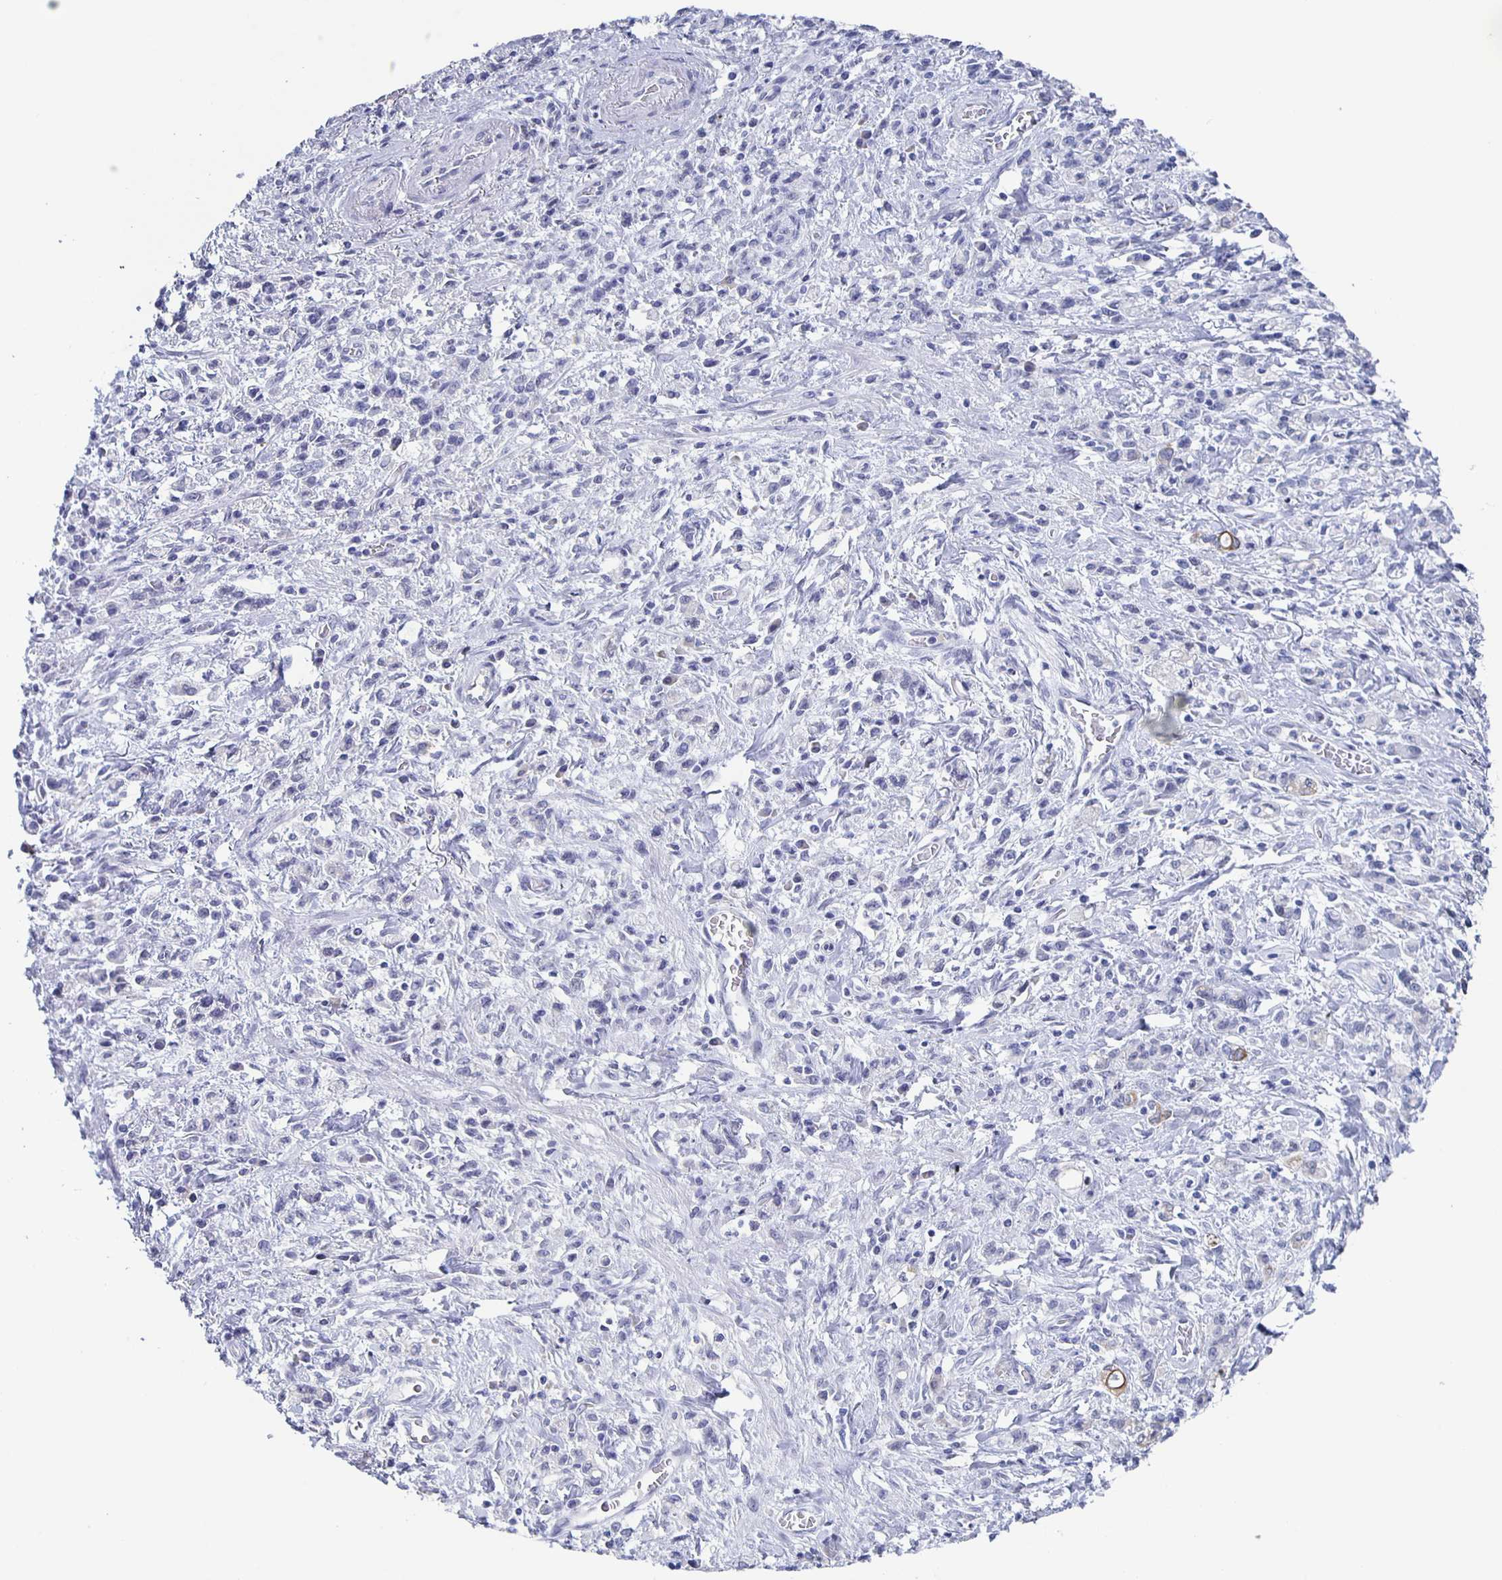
{"staining": {"intensity": "negative", "quantity": "none", "location": "none"}, "tissue": "stomach cancer", "cell_type": "Tumor cells", "image_type": "cancer", "snomed": [{"axis": "morphology", "description": "Adenocarcinoma, NOS"}, {"axis": "topography", "description": "Stomach"}], "caption": "A histopathology image of stomach cancer stained for a protein shows no brown staining in tumor cells.", "gene": "CCDC17", "patient": {"sex": "male", "age": 77}}